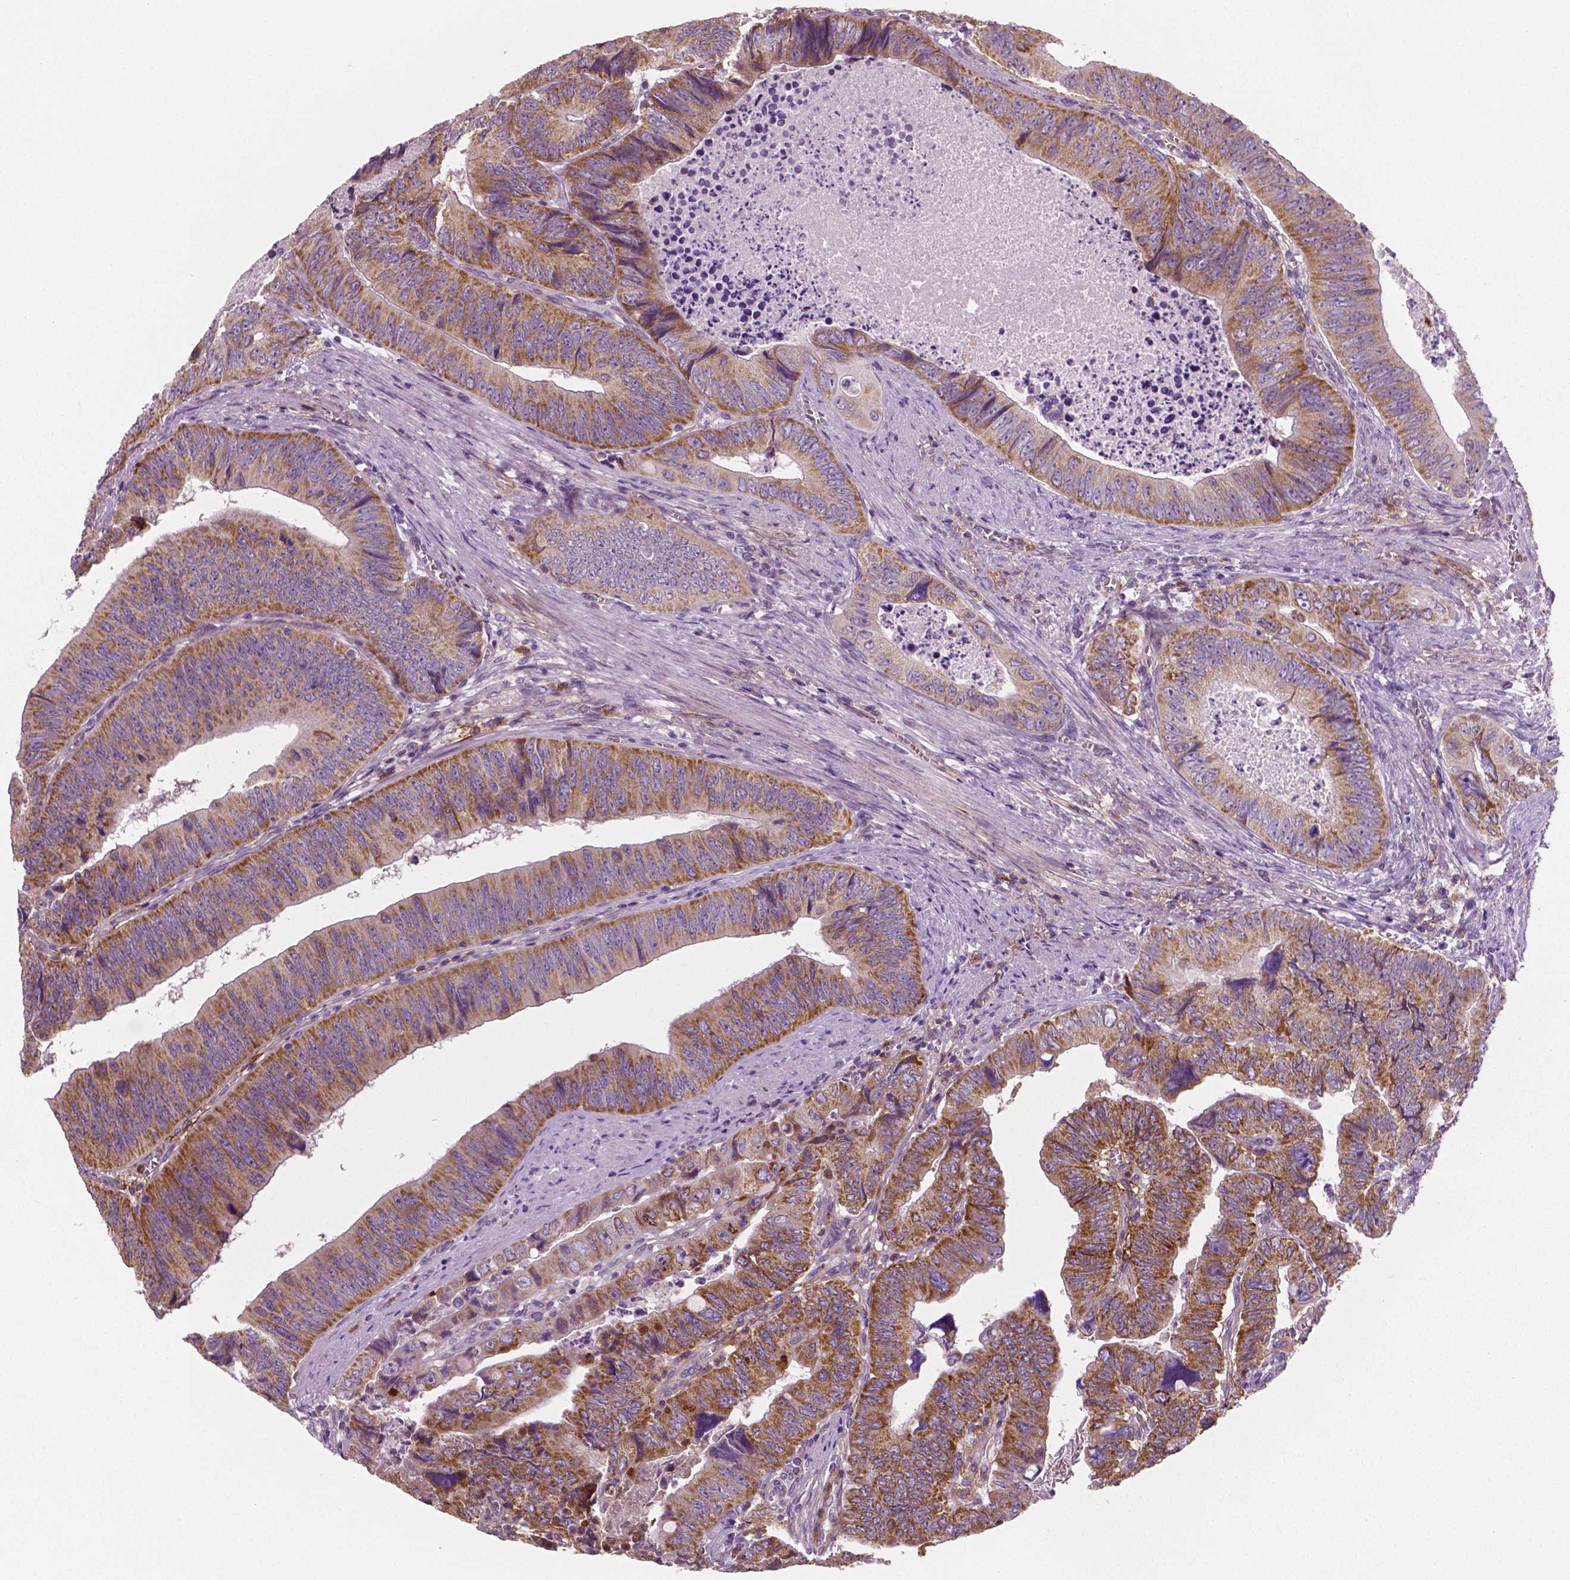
{"staining": {"intensity": "moderate", "quantity": ">75%", "location": "cytoplasmic/membranous"}, "tissue": "colorectal cancer", "cell_type": "Tumor cells", "image_type": "cancer", "snomed": [{"axis": "morphology", "description": "Adenocarcinoma, NOS"}, {"axis": "topography", "description": "Colon"}], "caption": "Colorectal cancer stained with IHC demonstrates moderate cytoplasmic/membranous positivity in approximately >75% of tumor cells.", "gene": "PTX3", "patient": {"sex": "female", "age": 84}}